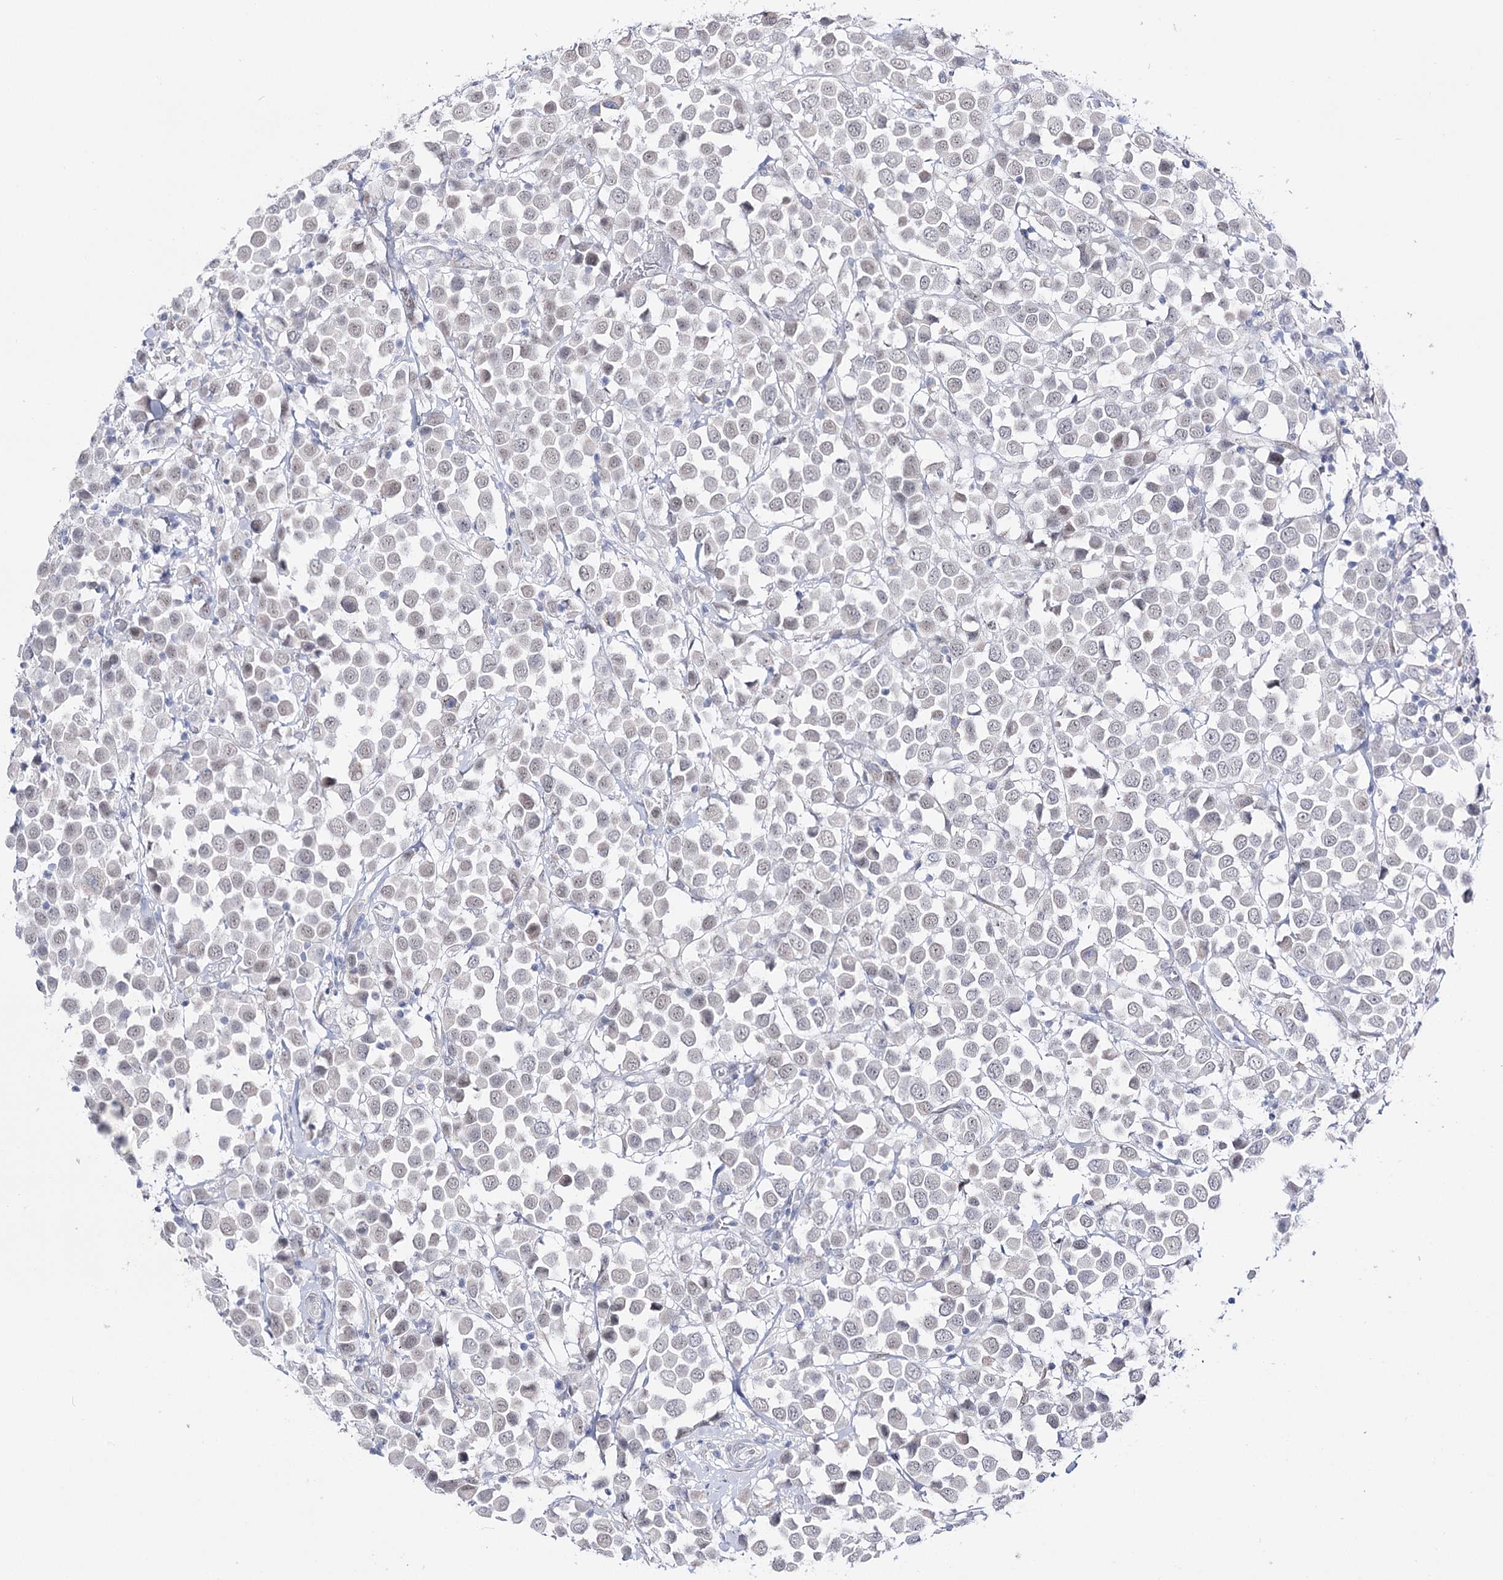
{"staining": {"intensity": "weak", "quantity": "<25%", "location": "nuclear"}, "tissue": "breast cancer", "cell_type": "Tumor cells", "image_type": "cancer", "snomed": [{"axis": "morphology", "description": "Duct carcinoma"}, {"axis": "topography", "description": "Breast"}], "caption": "Immunohistochemistry (IHC) histopathology image of human breast cancer (infiltrating ductal carcinoma) stained for a protein (brown), which displays no staining in tumor cells.", "gene": "RBM15B", "patient": {"sex": "female", "age": 61}}